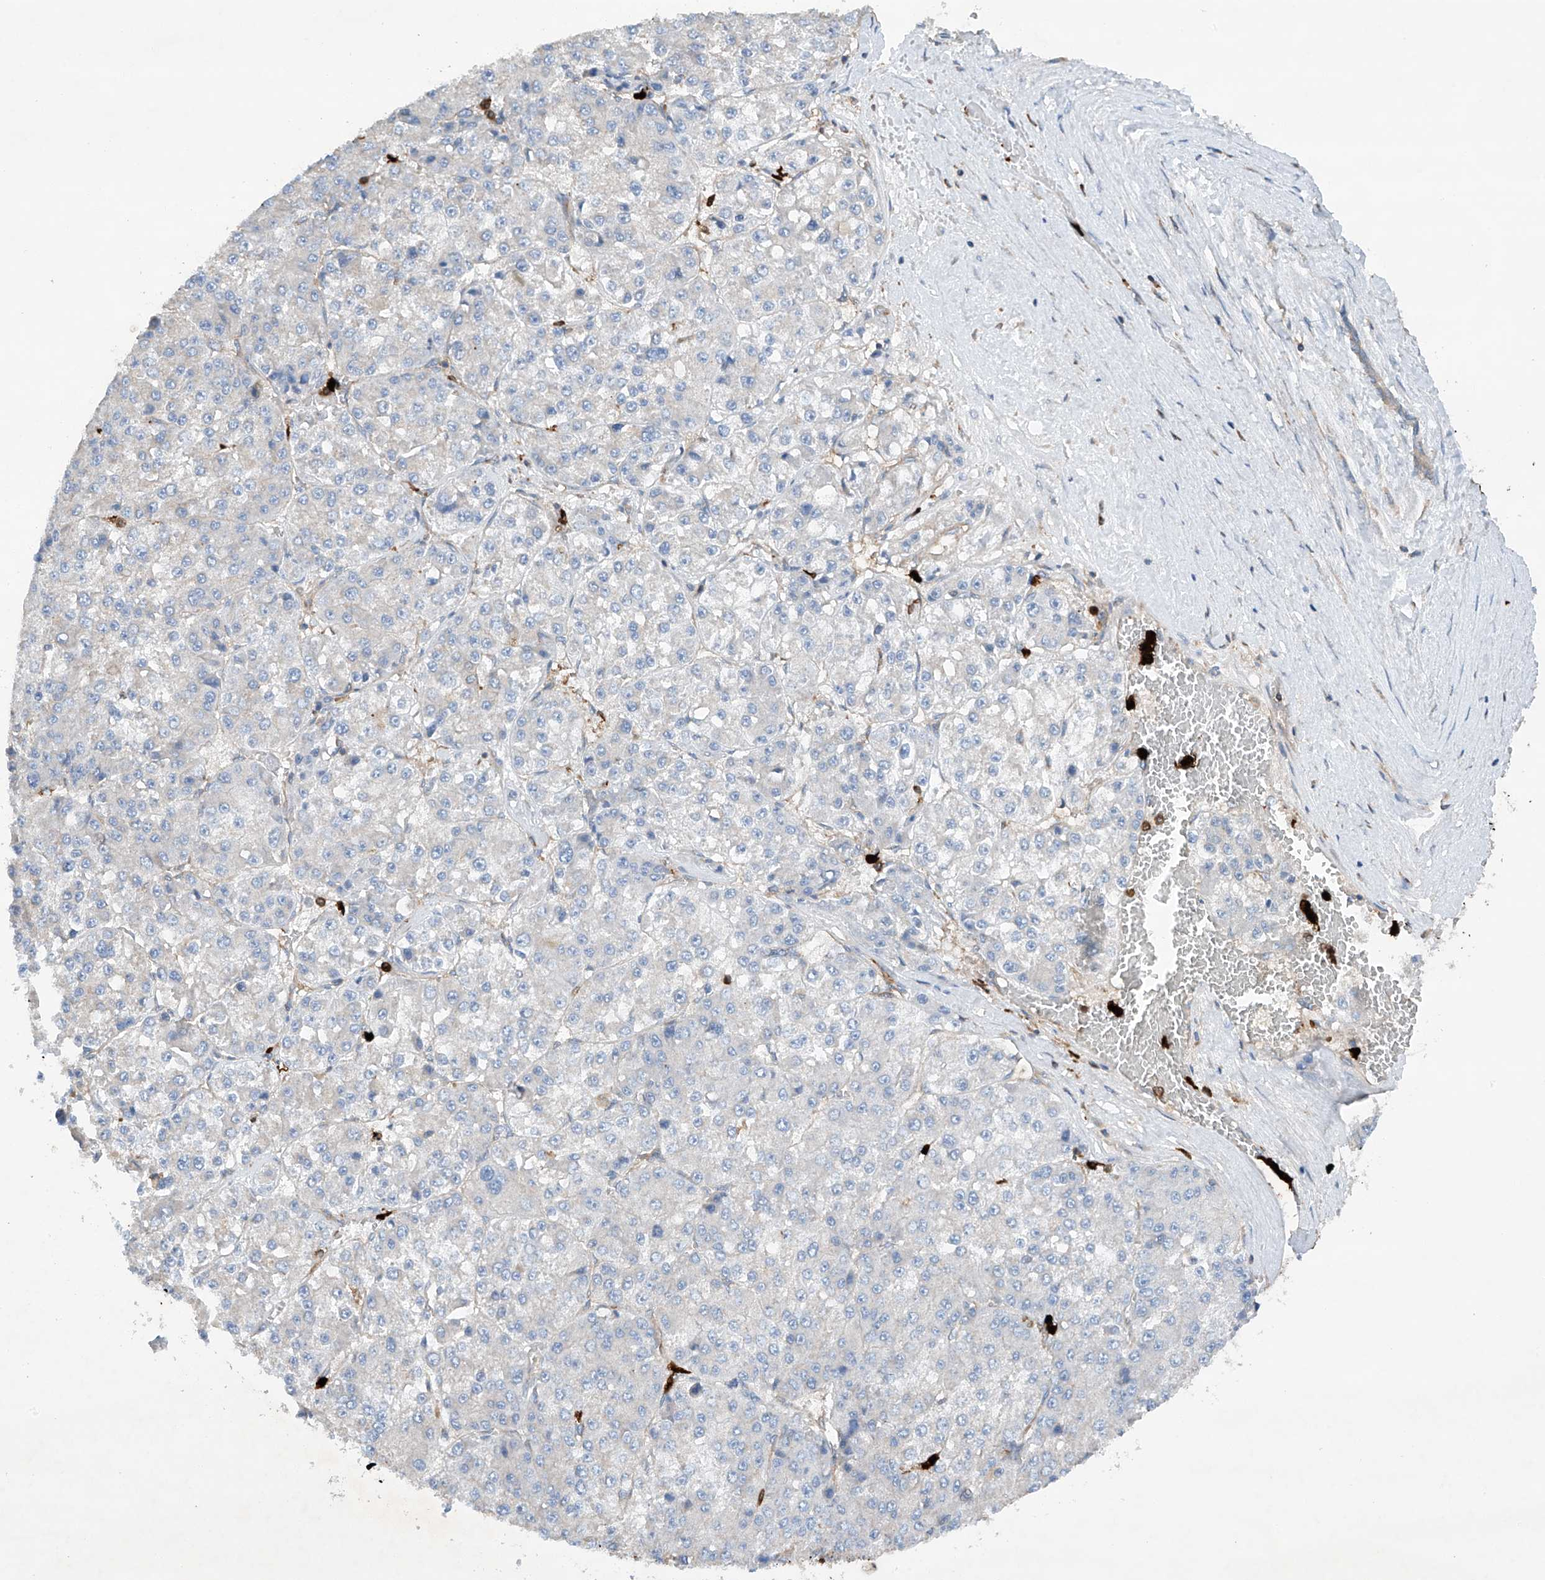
{"staining": {"intensity": "negative", "quantity": "none", "location": "none"}, "tissue": "liver cancer", "cell_type": "Tumor cells", "image_type": "cancer", "snomed": [{"axis": "morphology", "description": "Carcinoma, Hepatocellular, NOS"}, {"axis": "topography", "description": "Liver"}], "caption": "Hepatocellular carcinoma (liver) stained for a protein using immunohistochemistry displays no staining tumor cells.", "gene": "PHACTR2", "patient": {"sex": "female", "age": 73}}